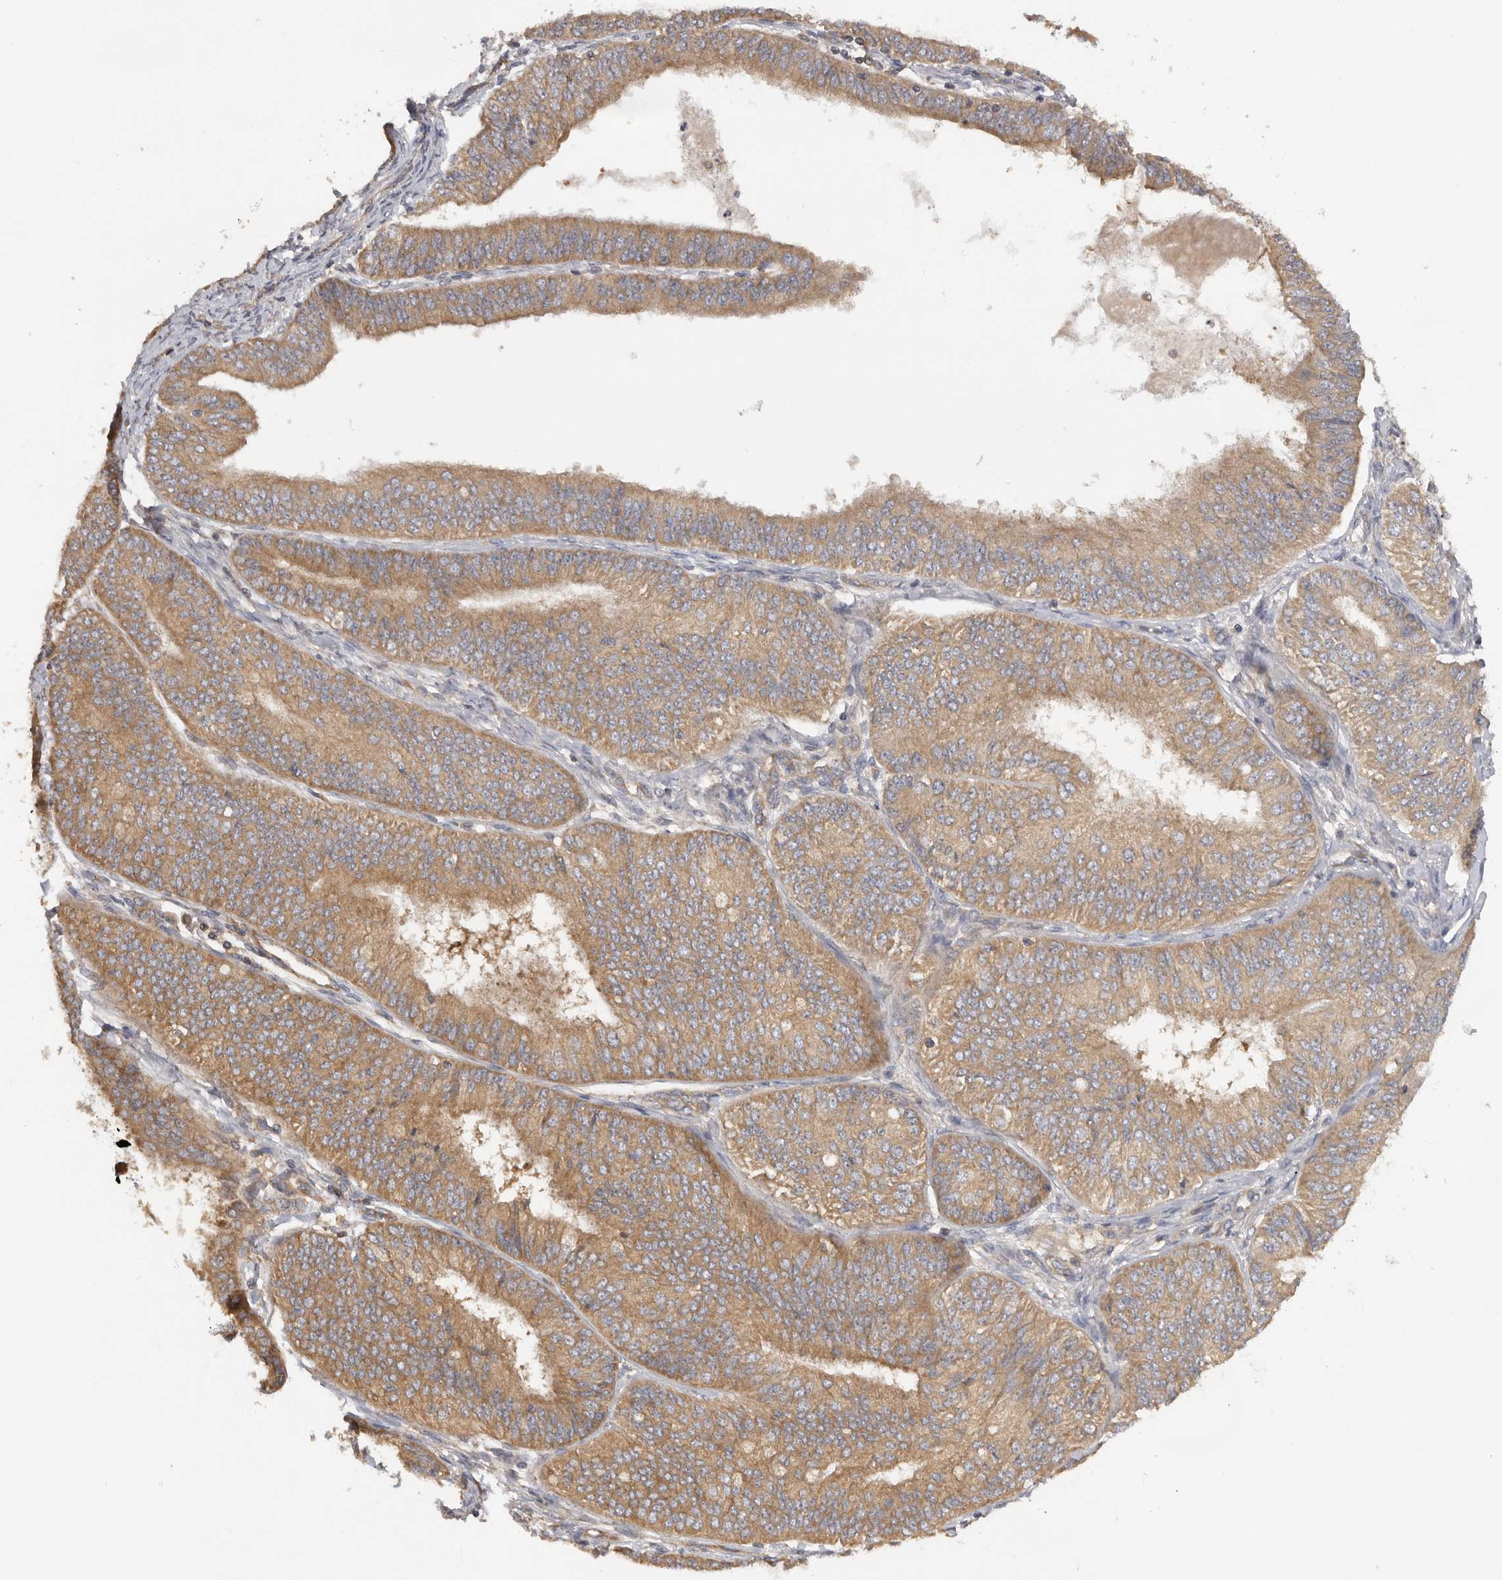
{"staining": {"intensity": "moderate", "quantity": ">75%", "location": "cytoplasmic/membranous"}, "tissue": "endometrial cancer", "cell_type": "Tumor cells", "image_type": "cancer", "snomed": [{"axis": "morphology", "description": "Adenocarcinoma, NOS"}, {"axis": "topography", "description": "Endometrium"}], "caption": "Protein staining of endometrial adenocarcinoma tissue shows moderate cytoplasmic/membranous staining in approximately >75% of tumor cells.", "gene": "PPP1R42", "patient": {"sex": "female", "age": 58}}